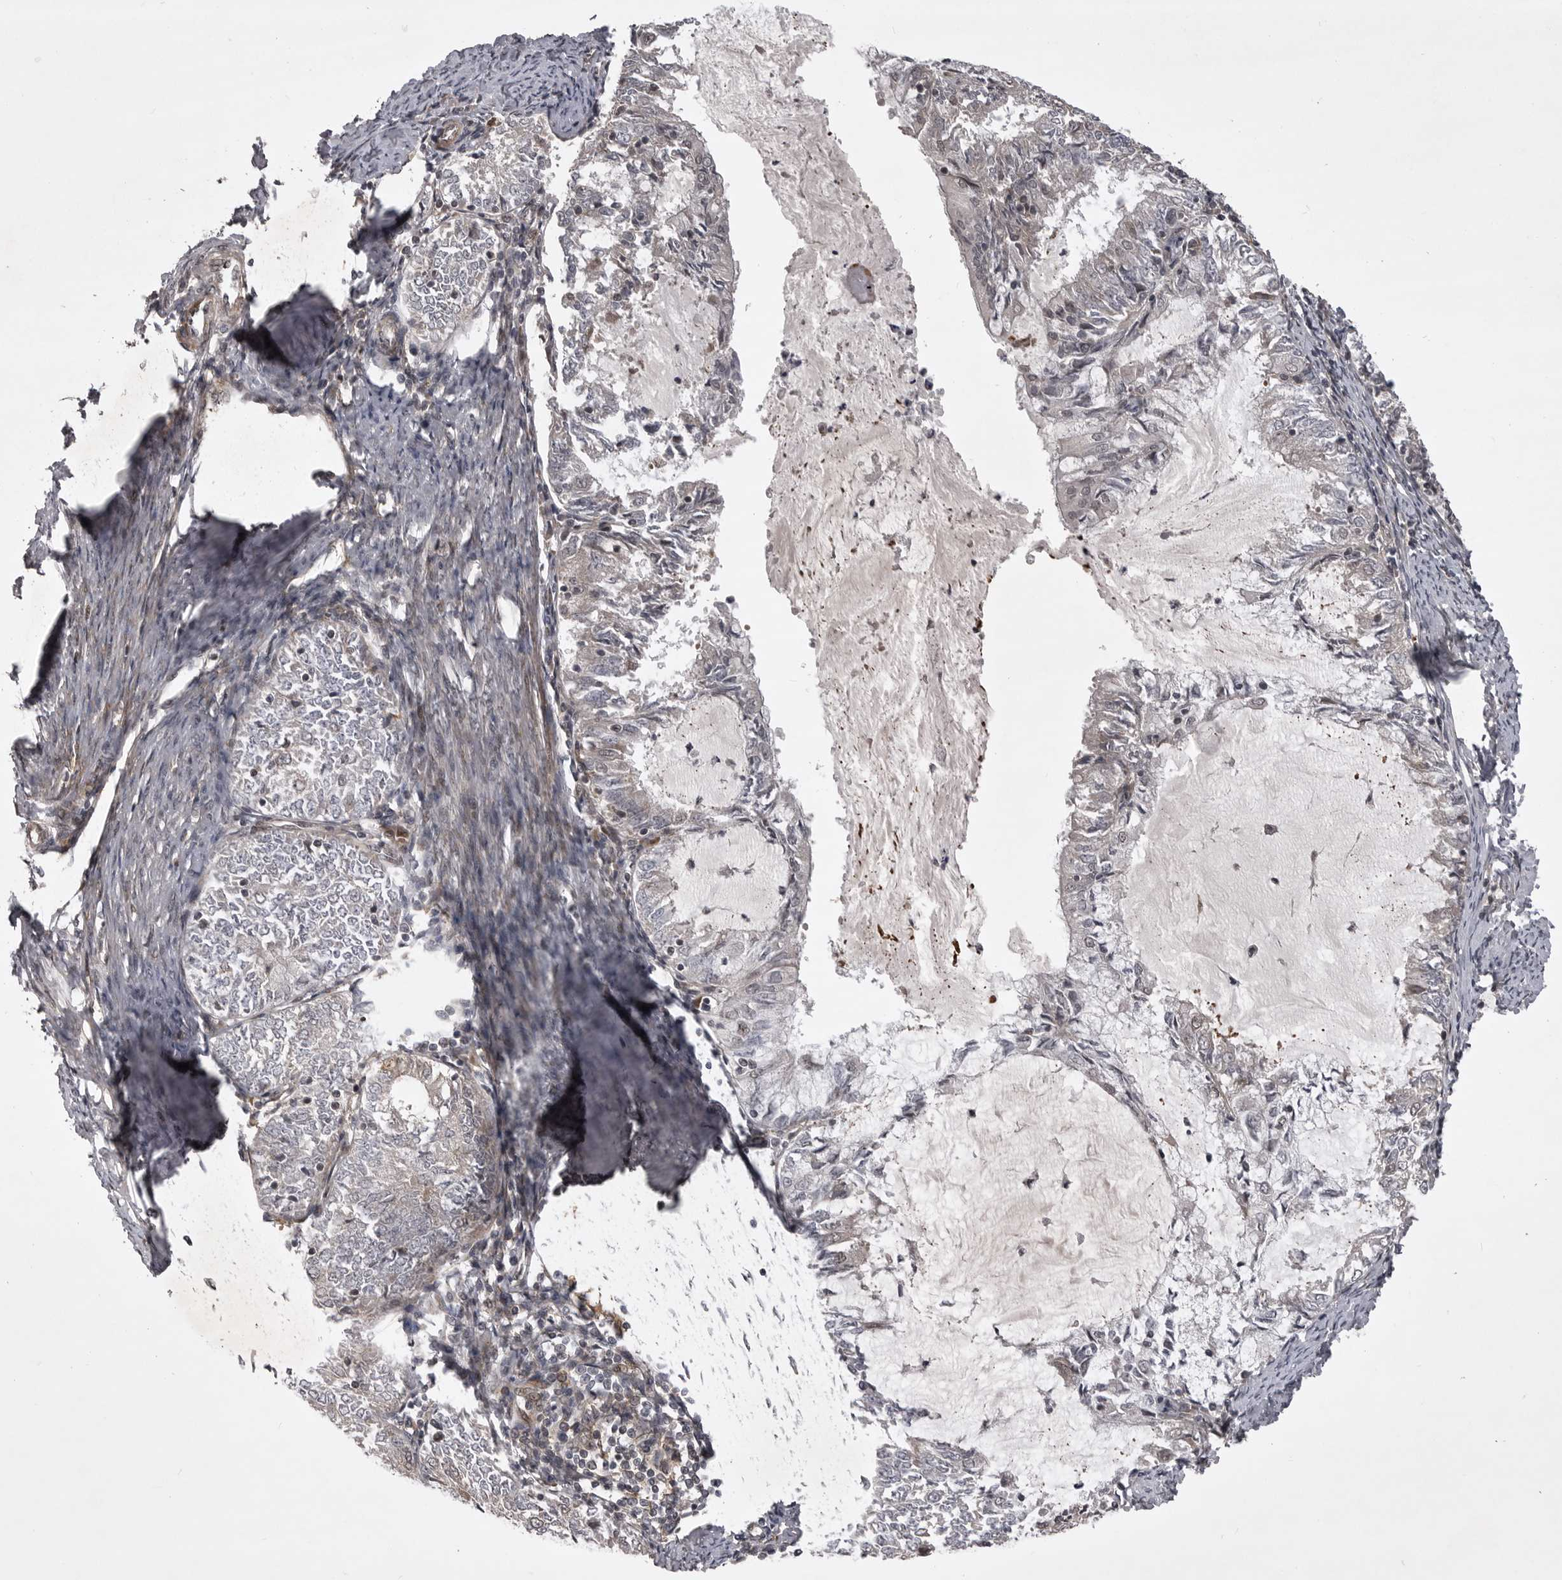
{"staining": {"intensity": "negative", "quantity": "none", "location": "none"}, "tissue": "endometrial cancer", "cell_type": "Tumor cells", "image_type": "cancer", "snomed": [{"axis": "morphology", "description": "Adenocarcinoma, NOS"}, {"axis": "topography", "description": "Endometrium"}], "caption": "Human adenocarcinoma (endometrial) stained for a protein using immunohistochemistry (IHC) demonstrates no expression in tumor cells.", "gene": "SNX16", "patient": {"sex": "female", "age": 57}}